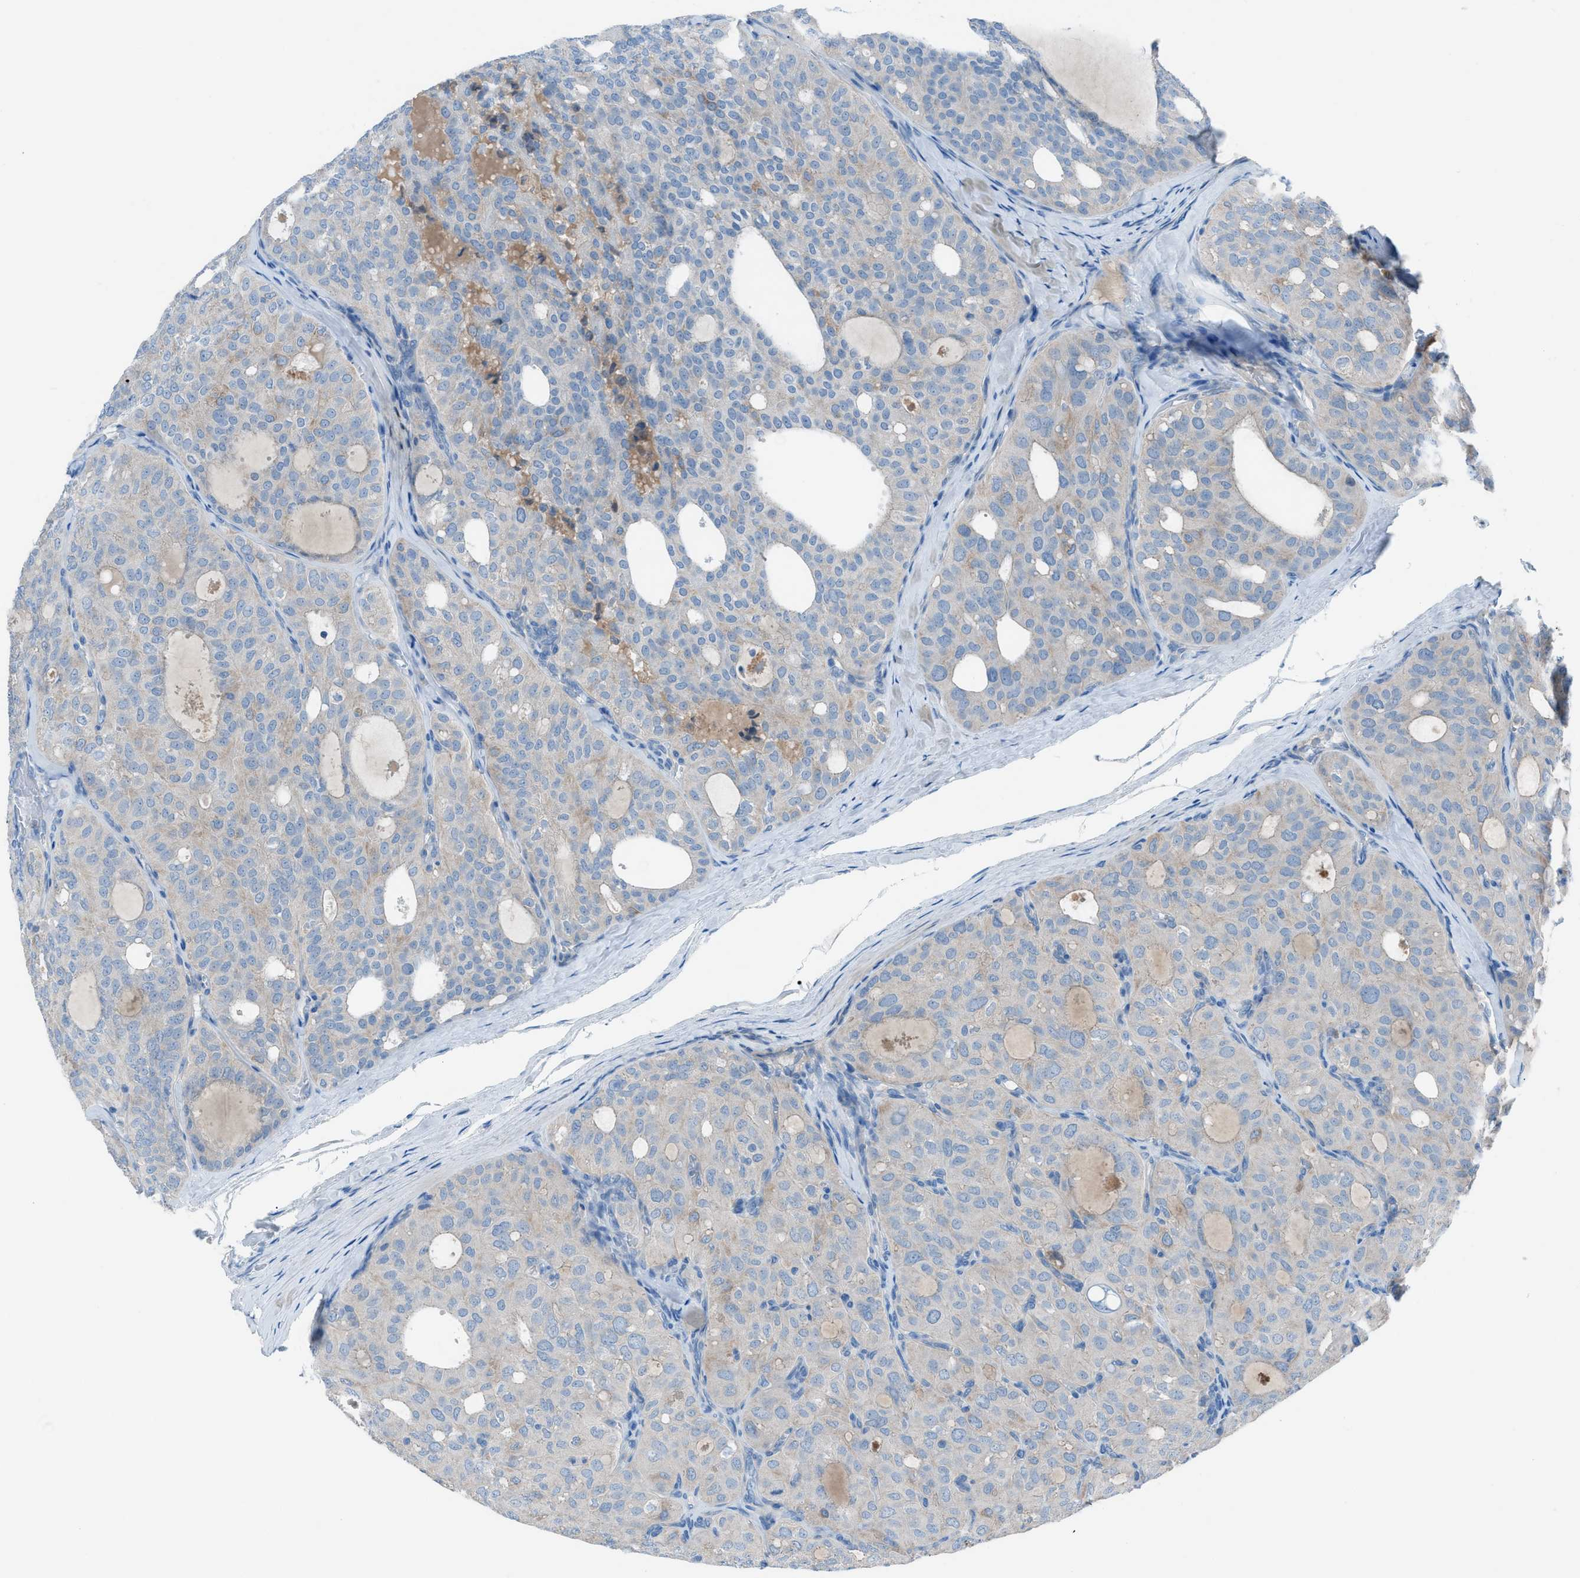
{"staining": {"intensity": "weak", "quantity": "<25%", "location": "cytoplasmic/membranous"}, "tissue": "thyroid cancer", "cell_type": "Tumor cells", "image_type": "cancer", "snomed": [{"axis": "morphology", "description": "Follicular adenoma carcinoma, NOS"}, {"axis": "topography", "description": "Thyroid gland"}], "caption": "High power microscopy photomicrograph of an immunohistochemistry image of thyroid follicular adenoma carcinoma, revealing no significant staining in tumor cells.", "gene": "C5AR2", "patient": {"sex": "male", "age": 75}}